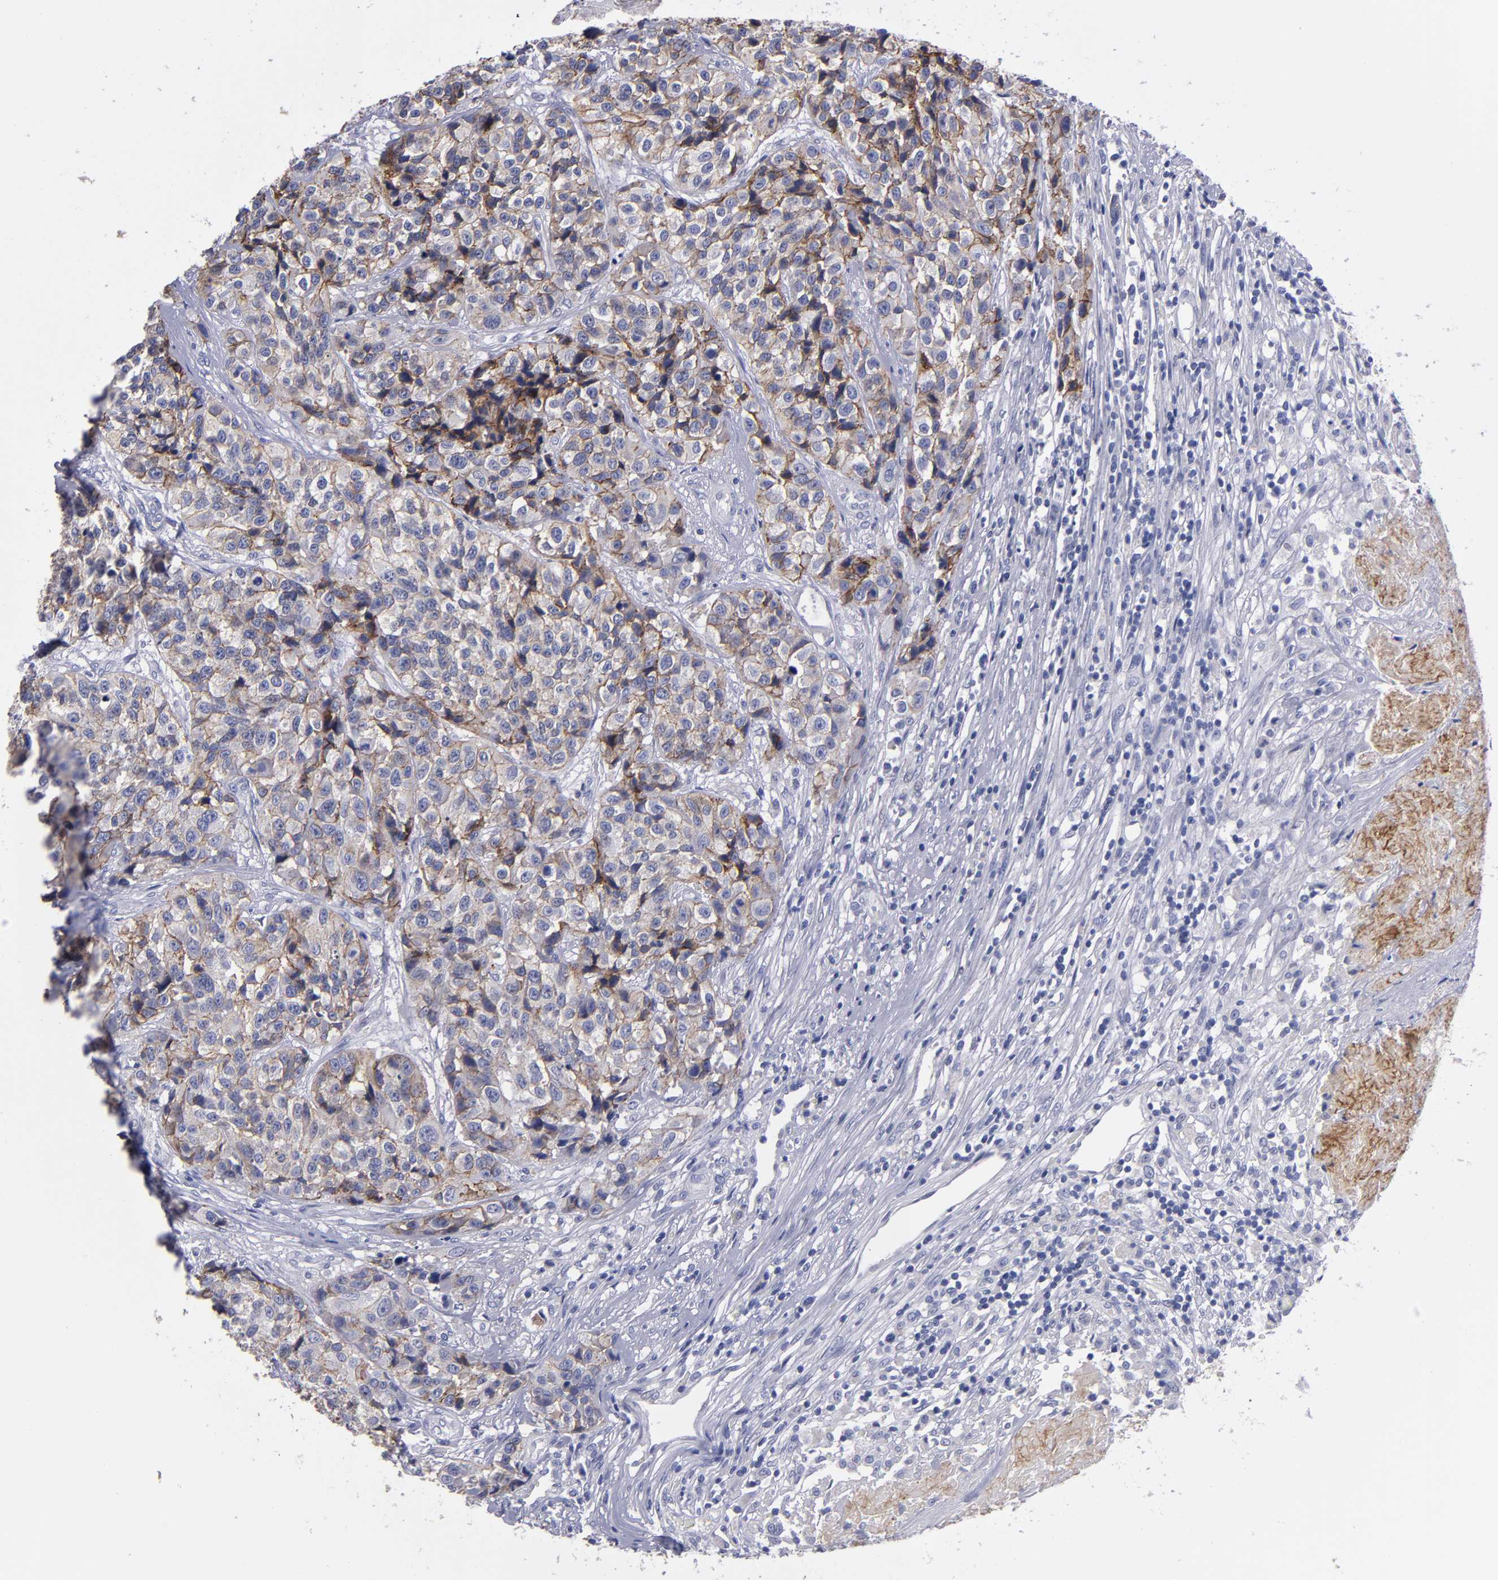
{"staining": {"intensity": "moderate", "quantity": ">75%", "location": "cytoplasmic/membranous"}, "tissue": "urothelial cancer", "cell_type": "Tumor cells", "image_type": "cancer", "snomed": [{"axis": "morphology", "description": "Urothelial carcinoma, High grade"}, {"axis": "topography", "description": "Urinary bladder"}], "caption": "Moderate cytoplasmic/membranous protein staining is appreciated in about >75% of tumor cells in urothelial cancer. The staining was performed using DAB (3,3'-diaminobenzidine), with brown indicating positive protein expression. Nuclei are stained blue with hematoxylin.", "gene": "CDH3", "patient": {"sex": "female", "age": 81}}